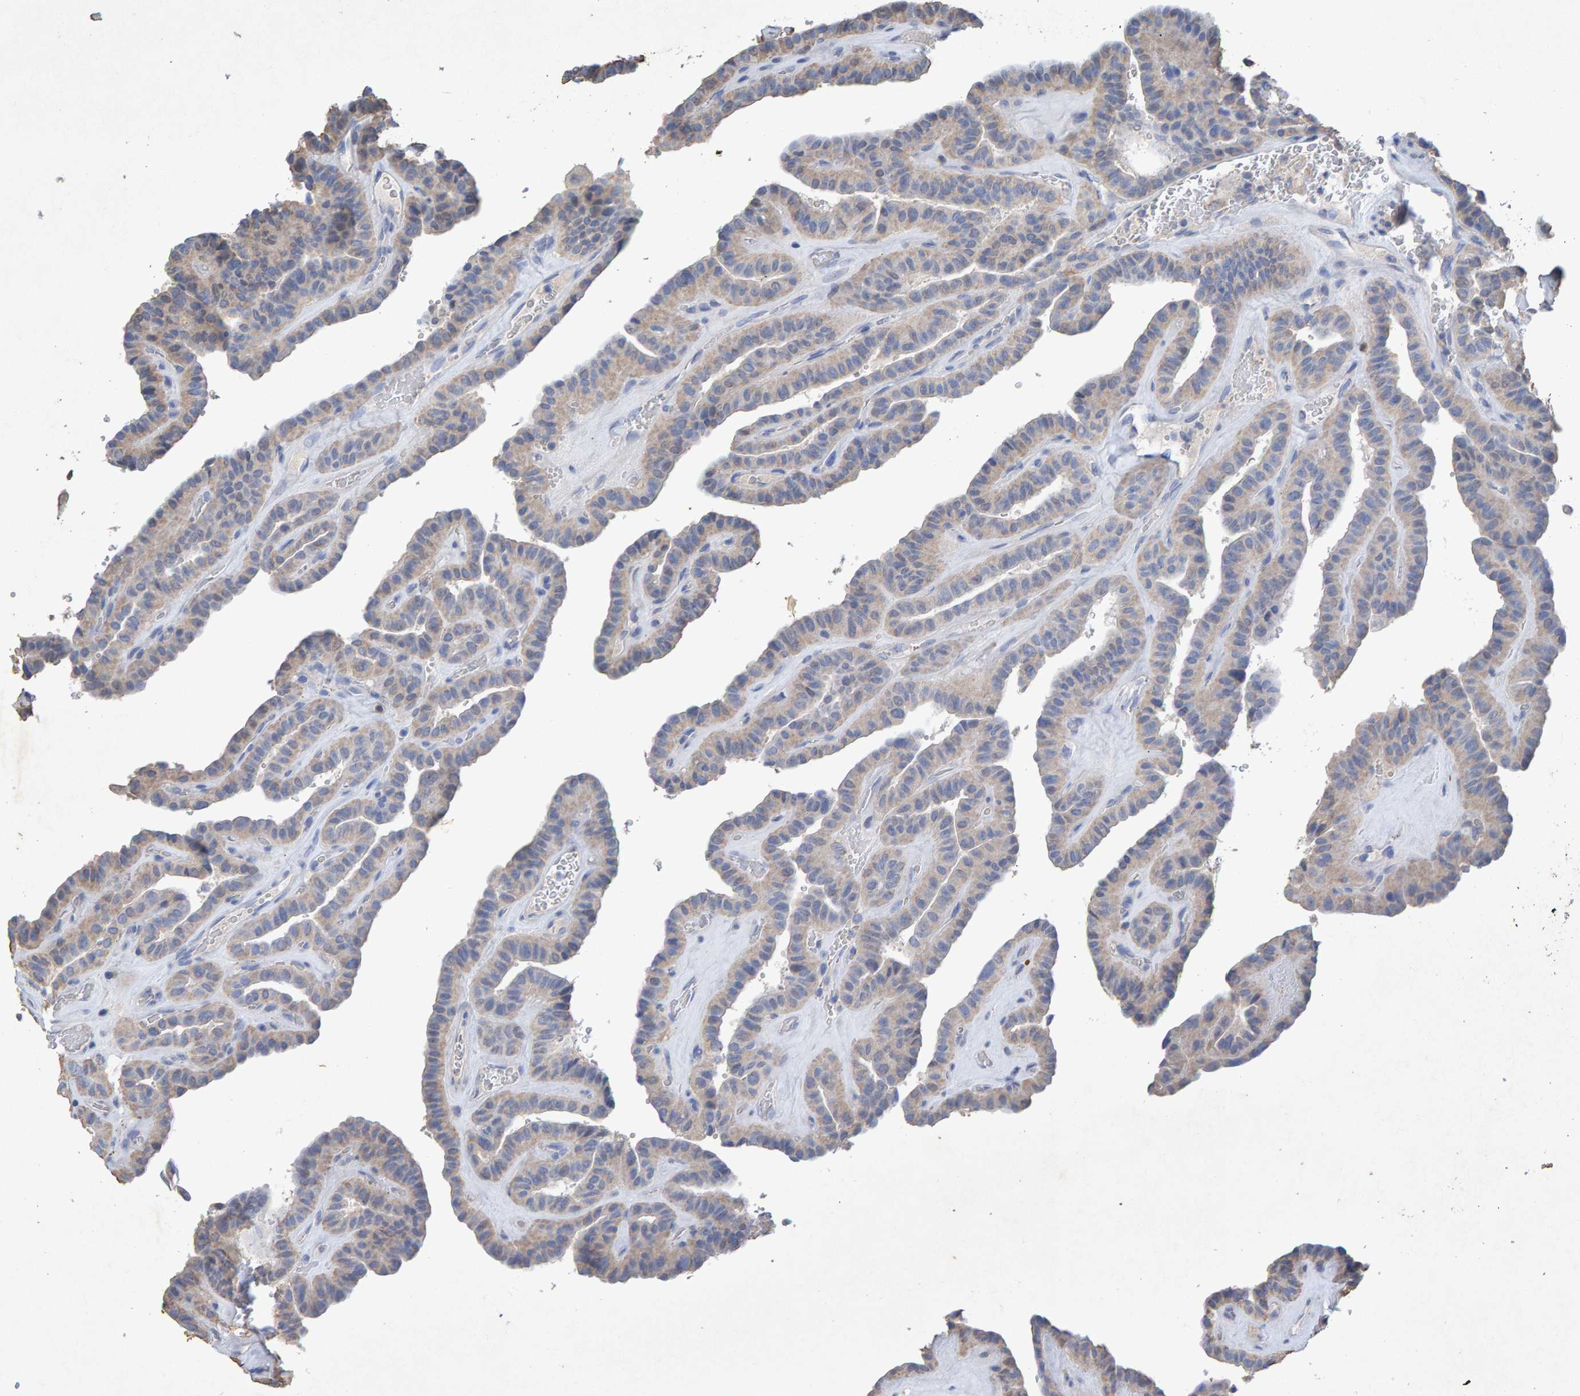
{"staining": {"intensity": "weak", "quantity": "<25%", "location": "cytoplasmic/membranous"}, "tissue": "thyroid cancer", "cell_type": "Tumor cells", "image_type": "cancer", "snomed": [{"axis": "morphology", "description": "Papillary adenocarcinoma, NOS"}, {"axis": "topography", "description": "Thyroid gland"}], "caption": "This is a photomicrograph of immunohistochemistry (IHC) staining of thyroid papillary adenocarcinoma, which shows no positivity in tumor cells.", "gene": "CTH", "patient": {"sex": "male", "age": 77}}